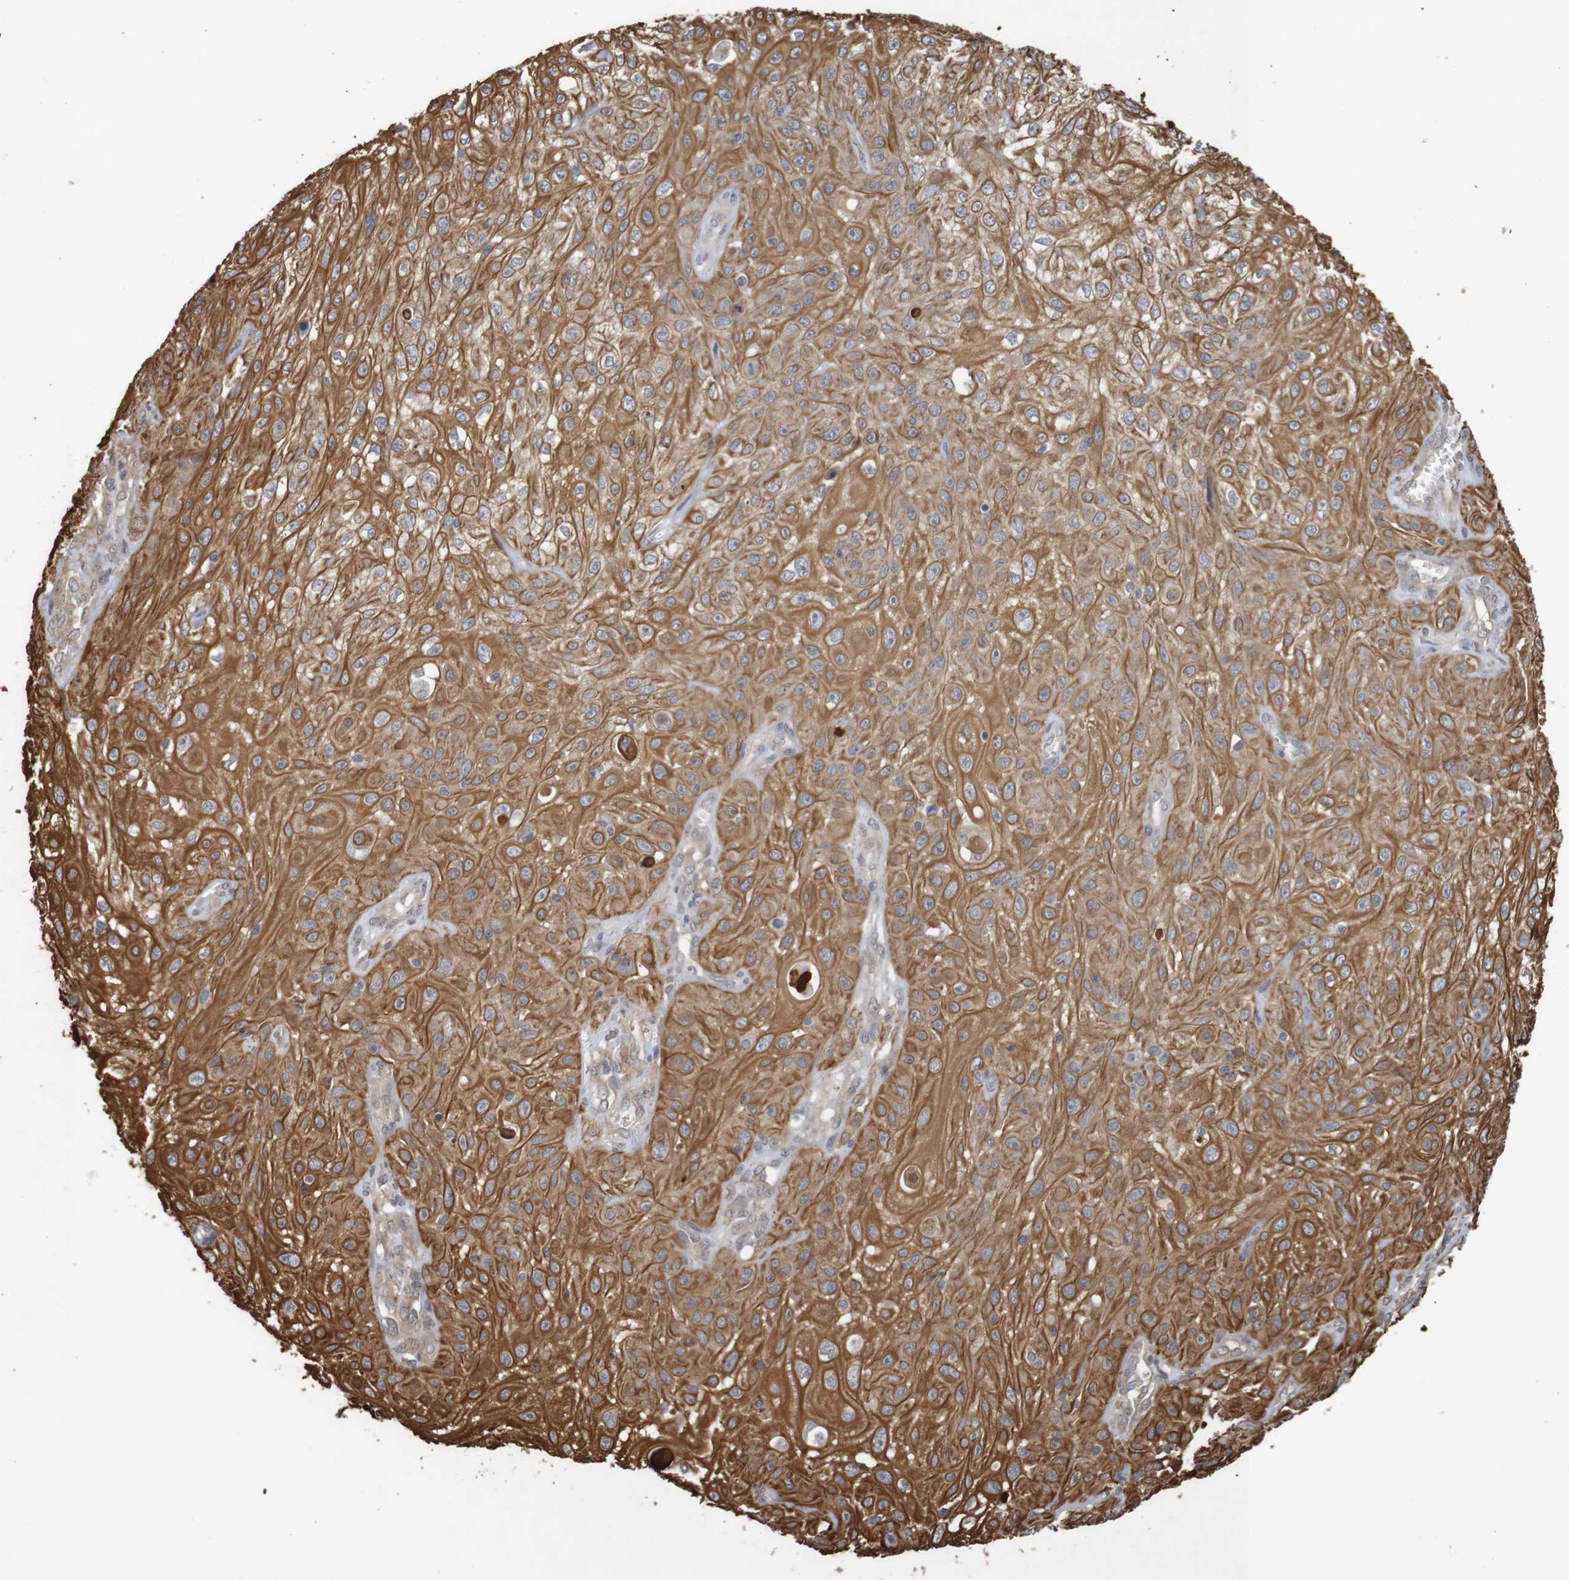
{"staining": {"intensity": "strong", "quantity": ">75%", "location": "cytoplasmic/membranous"}, "tissue": "skin cancer", "cell_type": "Tumor cells", "image_type": "cancer", "snomed": [{"axis": "morphology", "description": "Squamous cell carcinoma, NOS"}, {"axis": "topography", "description": "Skin"}], "caption": "Tumor cells show strong cytoplasmic/membranous positivity in approximately >75% of cells in skin cancer. The staining was performed using DAB (3,3'-diaminobenzidine) to visualize the protein expression in brown, while the nuclei were stained in blue with hematoxylin (Magnification: 20x).", "gene": "ARHGEF11", "patient": {"sex": "male", "age": 75}}